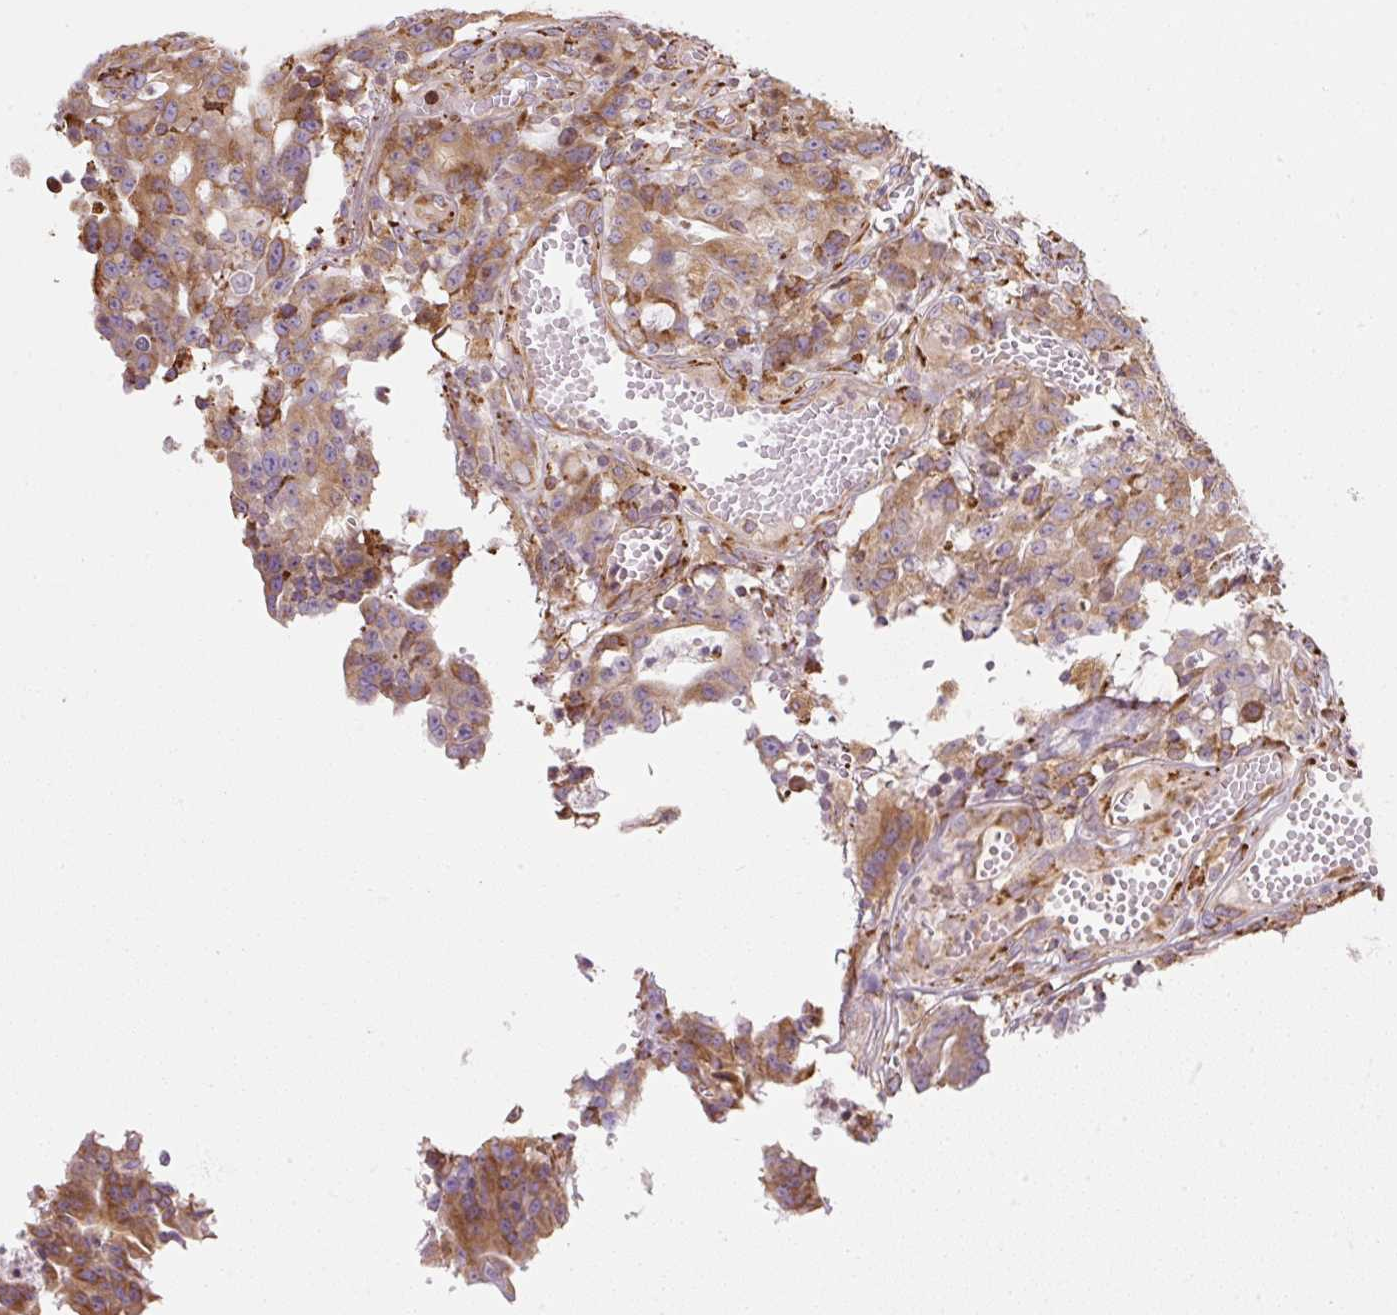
{"staining": {"intensity": "moderate", "quantity": ">75%", "location": "cytoplasmic/membranous"}, "tissue": "colorectal cancer", "cell_type": "Tumor cells", "image_type": "cancer", "snomed": [{"axis": "morphology", "description": "Adenocarcinoma, NOS"}, {"axis": "topography", "description": "Colon"}], "caption": "High-power microscopy captured an immunohistochemistry histopathology image of colorectal cancer (adenocarcinoma), revealing moderate cytoplasmic/membranous expression in about >75% of tumor cells.", "gene": "PRKCSH", "patient": {"sex": "male", "age": 83}}